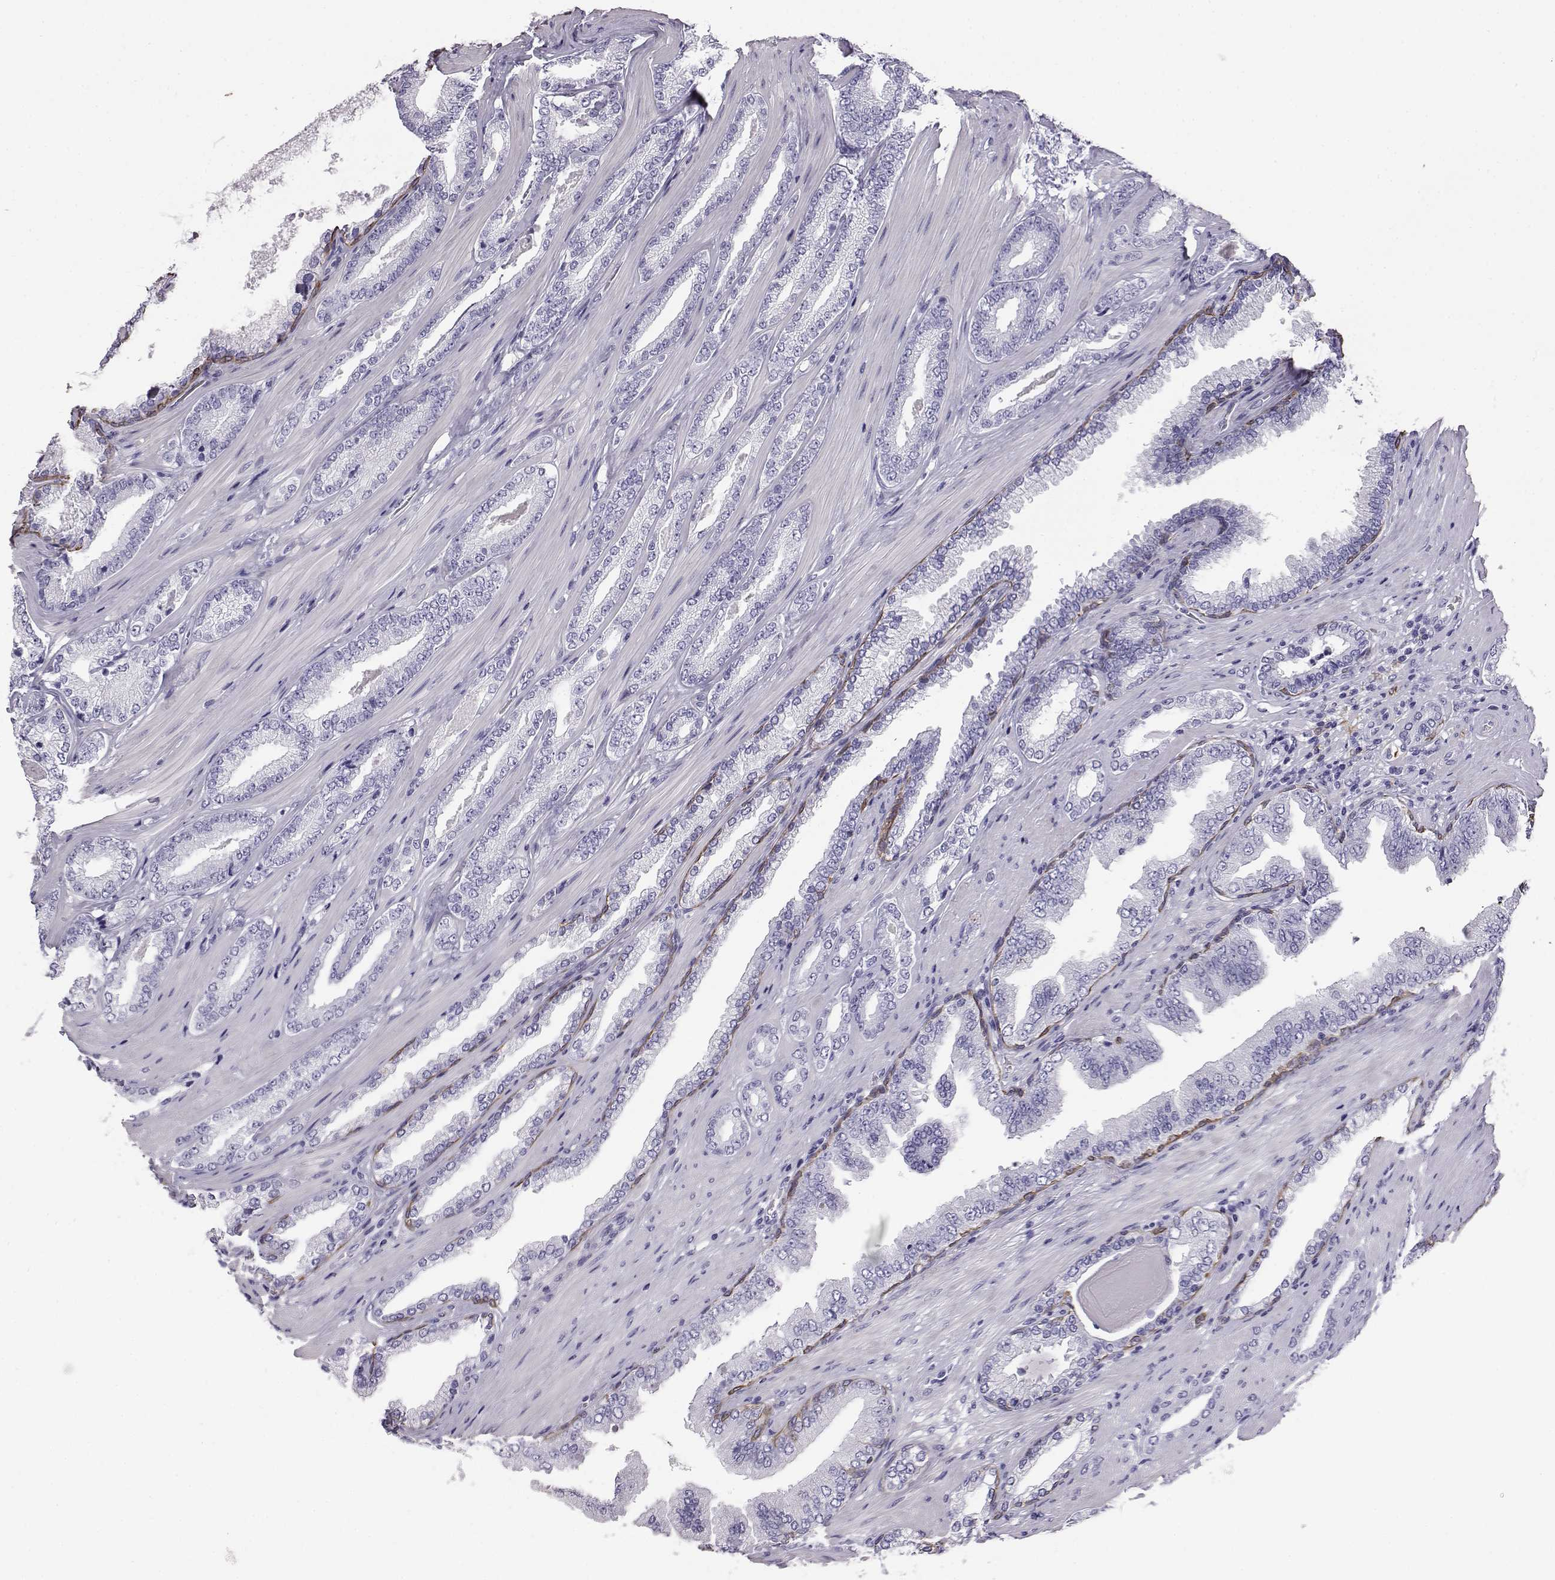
{"staining": {"intensity": "negative", "quantity": "none", "location": "none"}, "tissue": "prostate cancer", "cell_type": "Tumor cells", "image_type": "cancer", "snomed": [{"axis": "morphology", "description": "Adenocarcinoma, Low grade"}, {"axis": "topography", "description": "Prostate"}], "caption": "Tumor cells are negative for protein expression in human prostate low-grade adenocarcinoma.", "gene": "AKR1B1", "patient": {"sex": "male", "age": 61}}